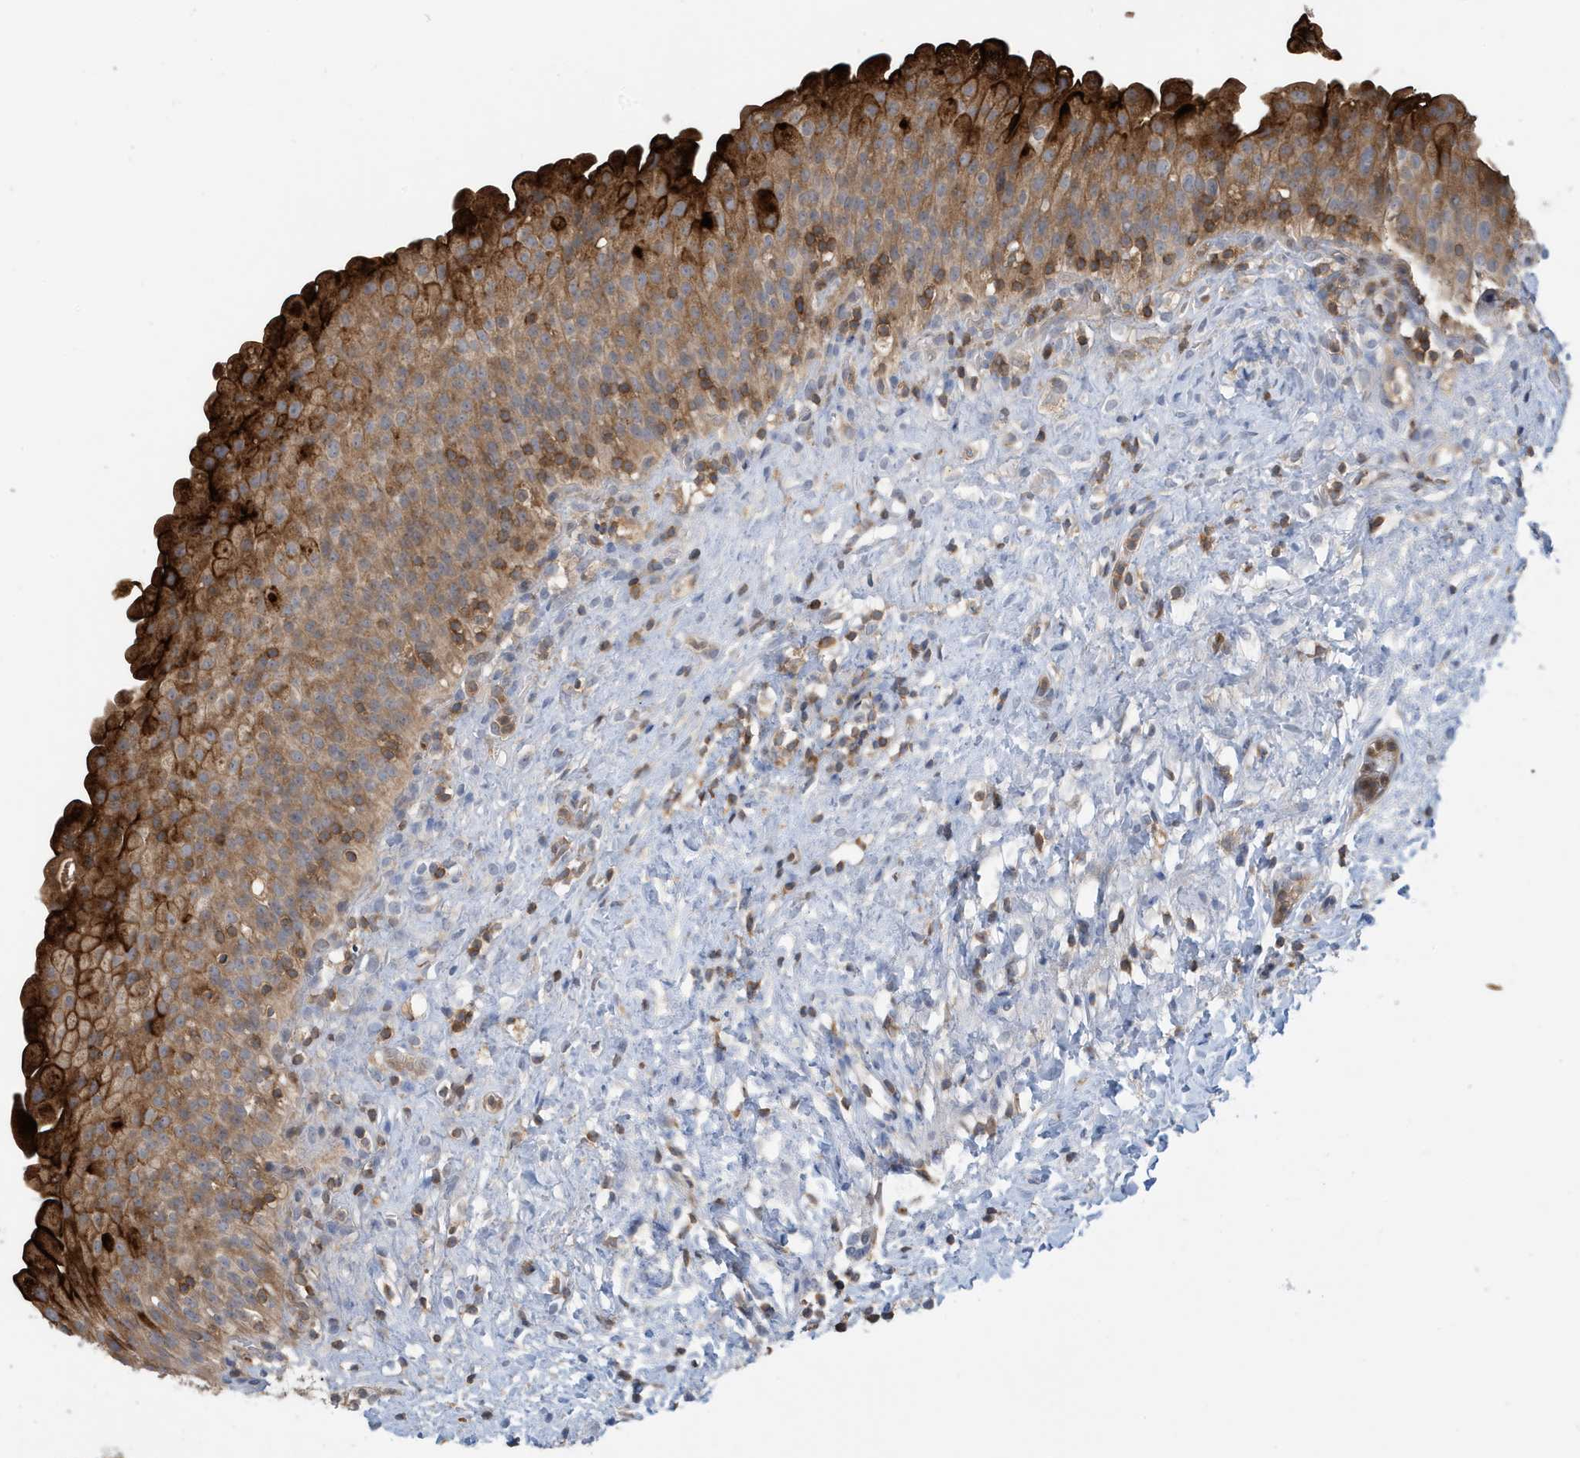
{"staining": {"intensity": "strong", "quantity": "25%-75%", "location": "cytoplasmic/membranous"}, "tissue": "urinary bladder", "cell_type": "Urothelial cells", "image_type": "normal", "snomed": [{"axis": "morphology", "description": "Normal tissue, NOS"}, {"axis": "topography", "description": "Urinary bladder"}], "caption": "A photomicrograph of urinary bladder stained for a protein displays strong cytoplasmic/membranous brown staining in urothelial cells. (DAB IHC with brightfield microscopy, high magnification).", "gene": "NSUN3", "patient": {"sex": "female", "age": 27}}